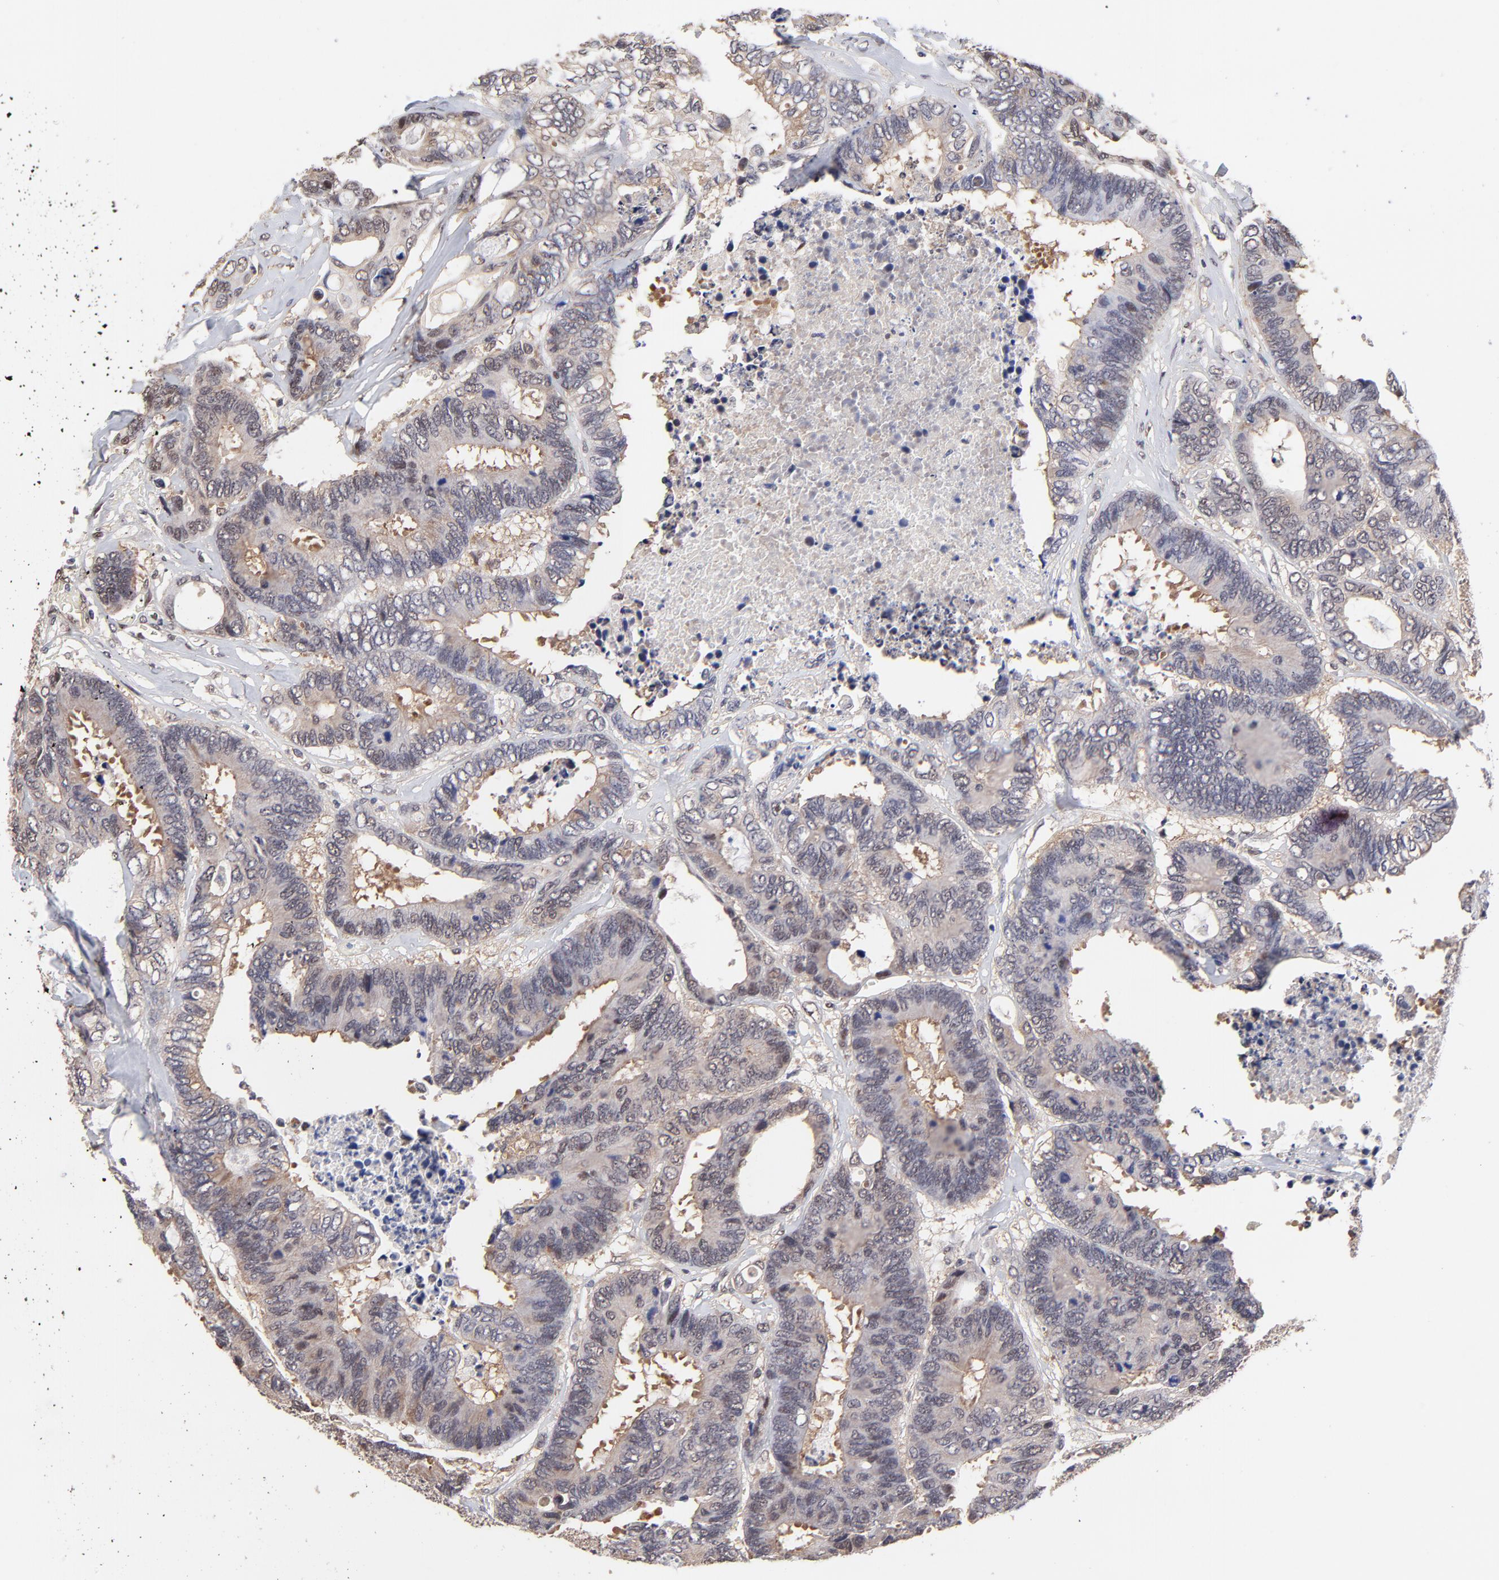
{"staining": {"intensity": "weak", "quantity": "<25%", "location": "cytoplasmic/membranous,nuclear"}, "tissue": "colorectal cancer", "cell_type": "Tumor cells", "image_type": "cancer", "snomed": [{"axis": "morphology", "description": "Adenocarcinoma, NOS"}, {"axis": "topography", "description": "Rectum"}], "caption": "A high-resolution photomicrograph shows IHC staining of colorectal cancer (adenocarcinoma), which exhibits no significant positivity in tumor cells. (DAB (3,3'-diaminobenzidine) IHC visualized using brightfield microscopy, high magnification).", "gene": "PSMC4", "patient": {"sex": "male", "age": 55}}